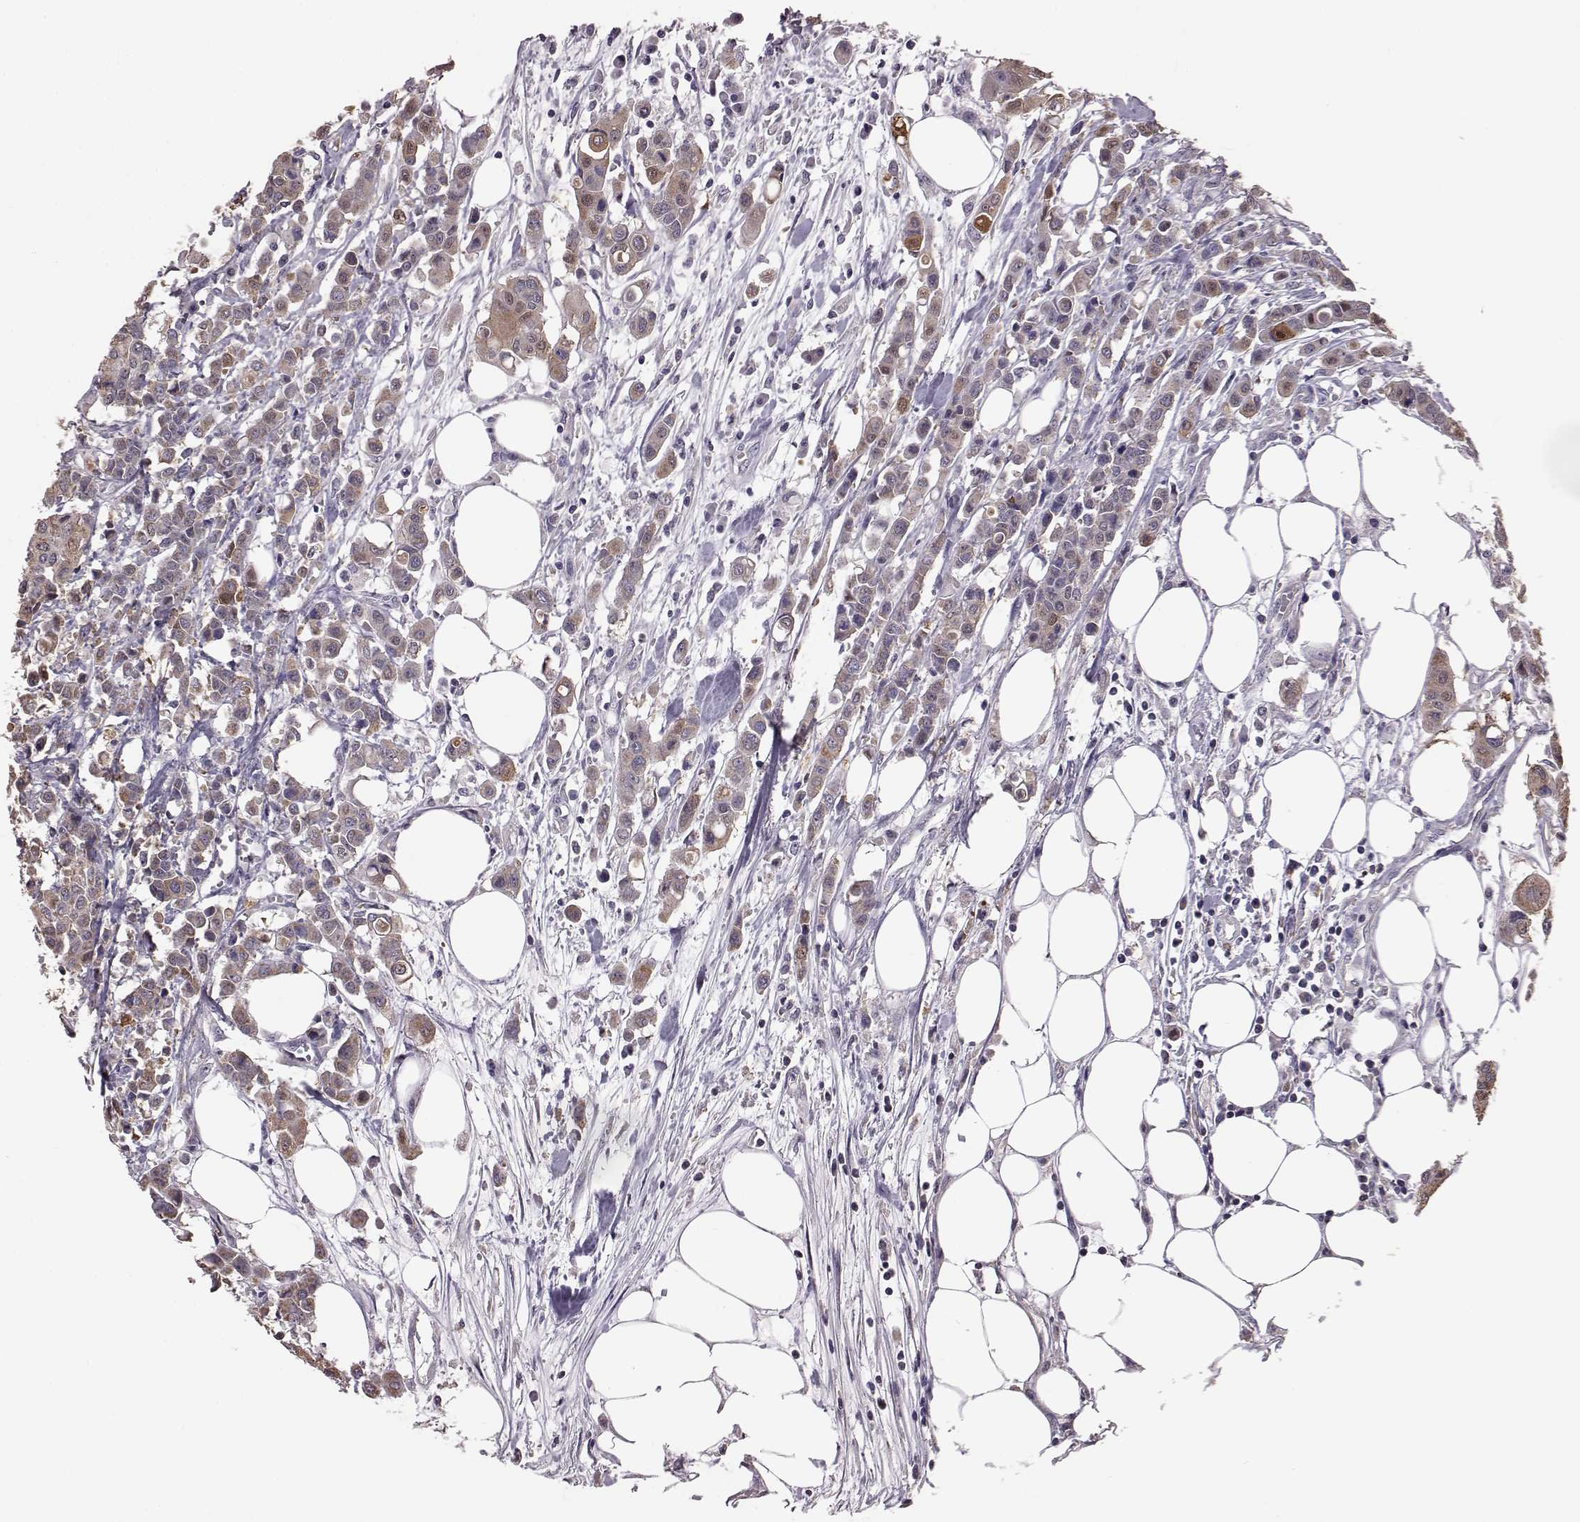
{"staining": {"intensity": "weak", "quantity": "<25%", "location": "cytoplasmic/membranous"}, "tissue": "carcinoid", "cell_type": "Tumor cells", "image_type": "cancer", "snomed": [{"axis": "morphology", "description": "Carcinoid, malignant, NOS"}, {"axis": "topography", "description": "Colon"}], "caption": "DAB immunohistochemical staining of carcinoid (malignant) reveals no significant positivity in tumor cells.", "gene": "ALDH3A1", "patient": {"sex": "male", "age": 81}}